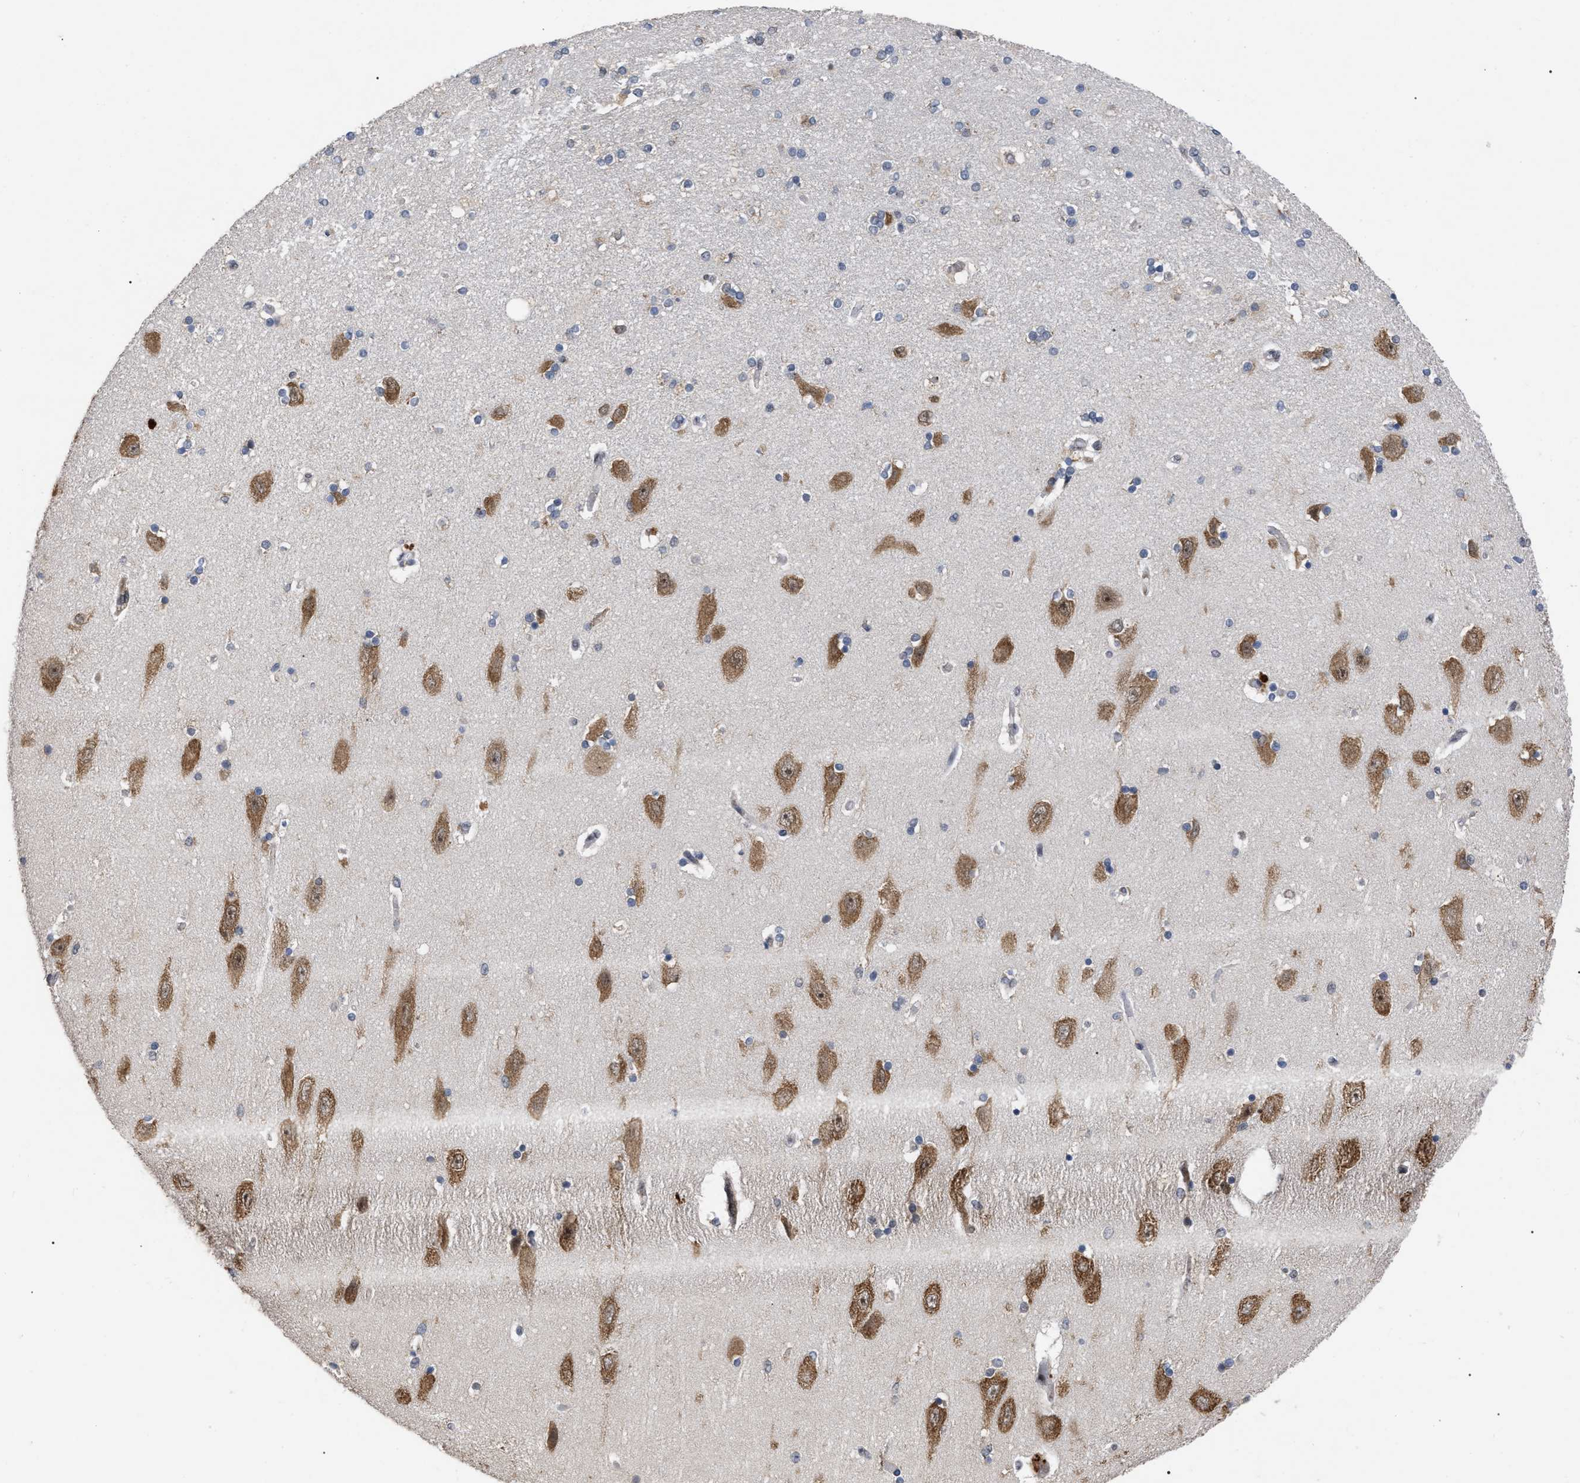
{"staining": {"intensity": "negative", "quantity": "none", "location": "none"}, "tissue": "hippocampus", "cell_type": "Glial cells", "image_type": "normal", "snomed": [{"axis": "morphology", "description": "Normal tissue, NOS"}, {"axis": "topography", "description": "Hippocampus"}], "caption": "High magnification brightfield microscopy of normal hippocampus stained with DAB (3,3'-diaminobenzidine) (brown) and counterstained with hematoxylin (blue): glial cells show no significant expression. The staining was performed using DAB (3,3'-diaminobenzidine) to visualize the protein expression in brown, while the nuclei were stained in blue with hematoxylin (Magnification: 20x).", "gene": "UPF1", "patient": {"sex": "female", "age": 54}}